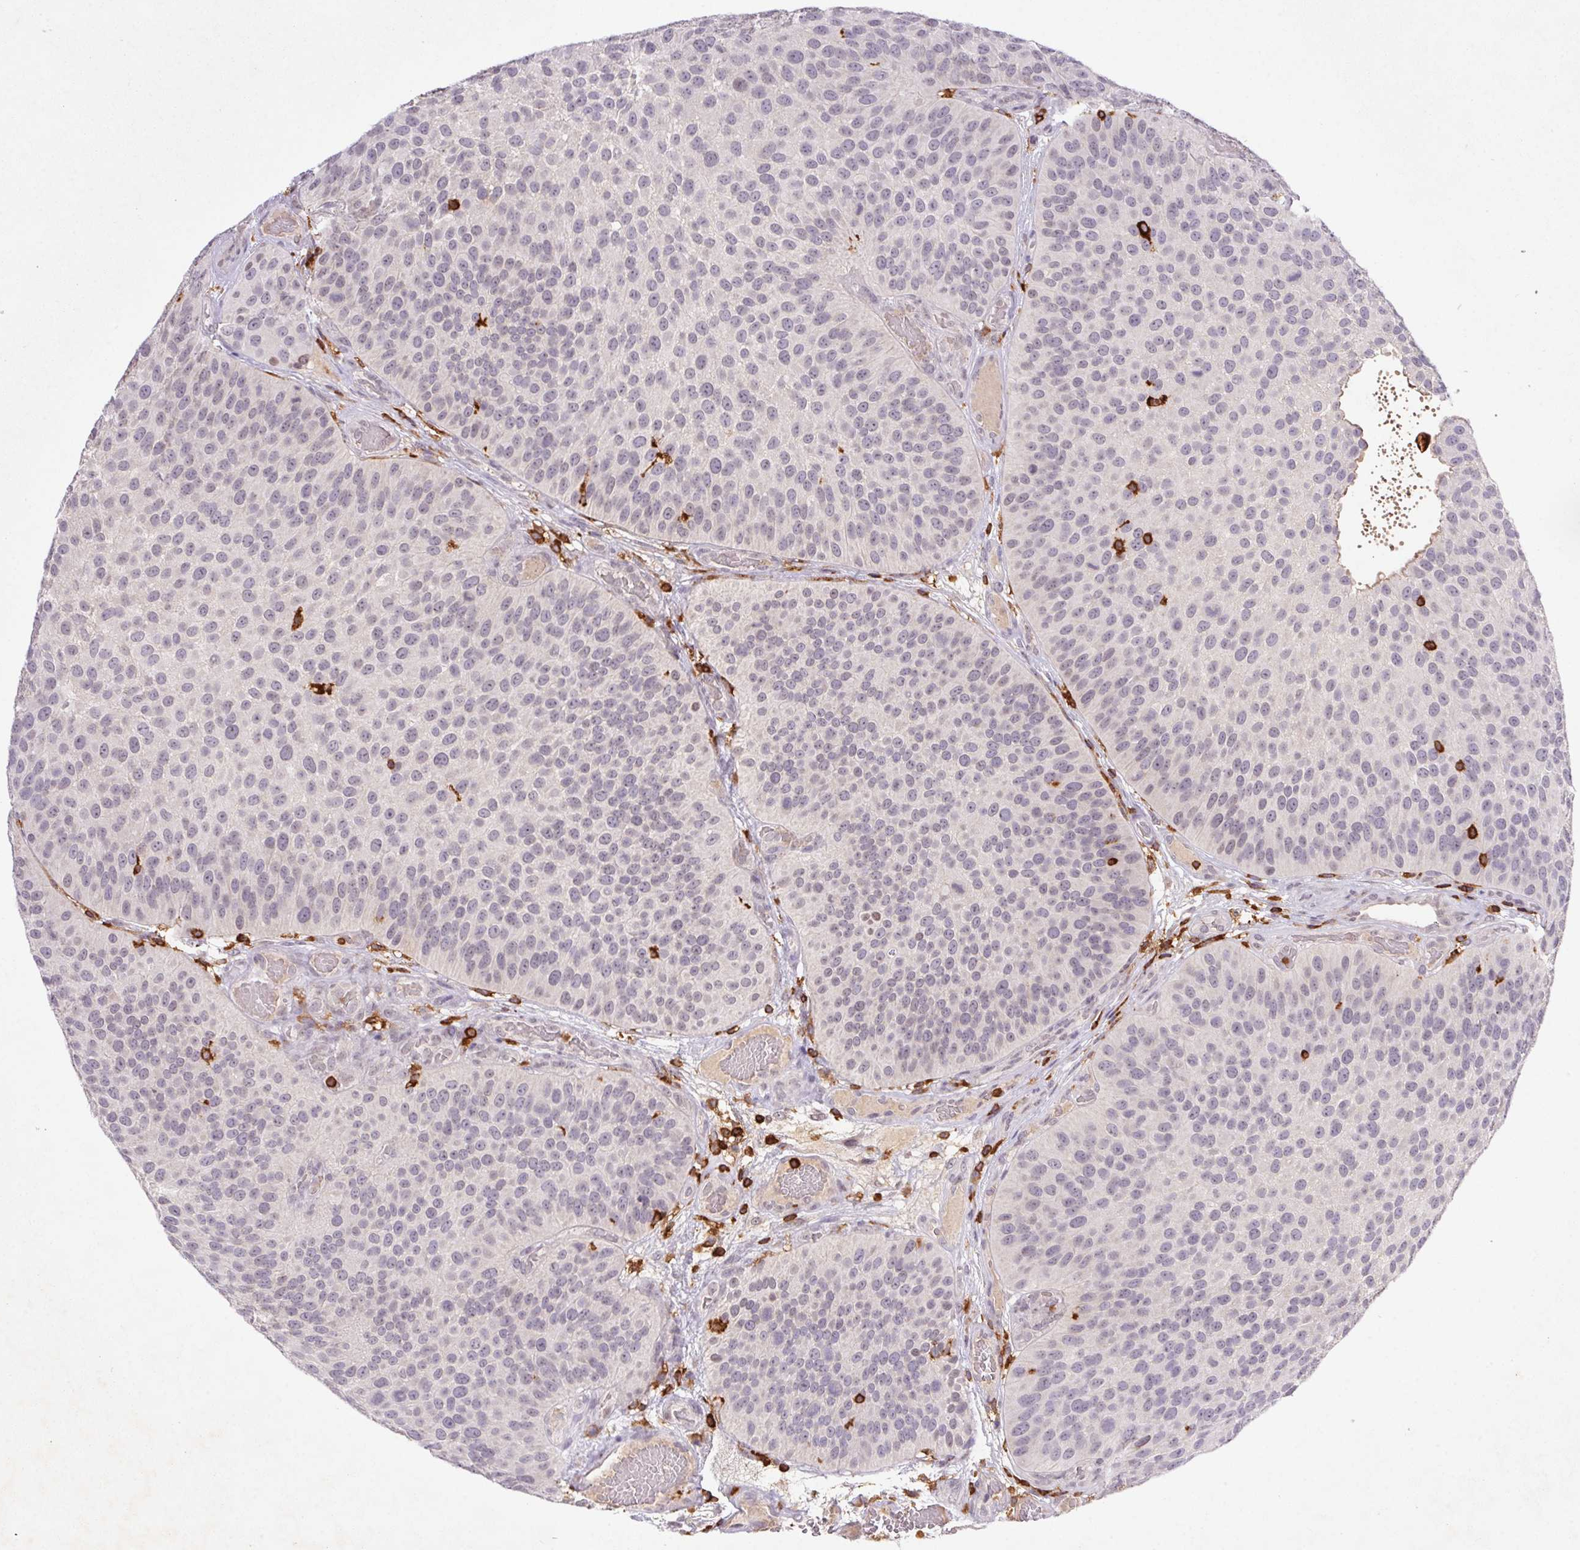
{"staining": {"intensity": "negative", "quantity": "none", "location": "none"}, "tissue": "urothelial cancer", "cell_type": "Tumor cells", "image_type": "cancer", "snomed": [{"axis": "morphology", "description": "Urothelial carcinoma, Low grade"}, {"axis": "topography", "description": "Urinary bladder"}], "caption": "Tumor cells show no significant expression in urothelial cancer.", "gene": "APBB1IP", "patient": {"sex": "male", "age": 76}}